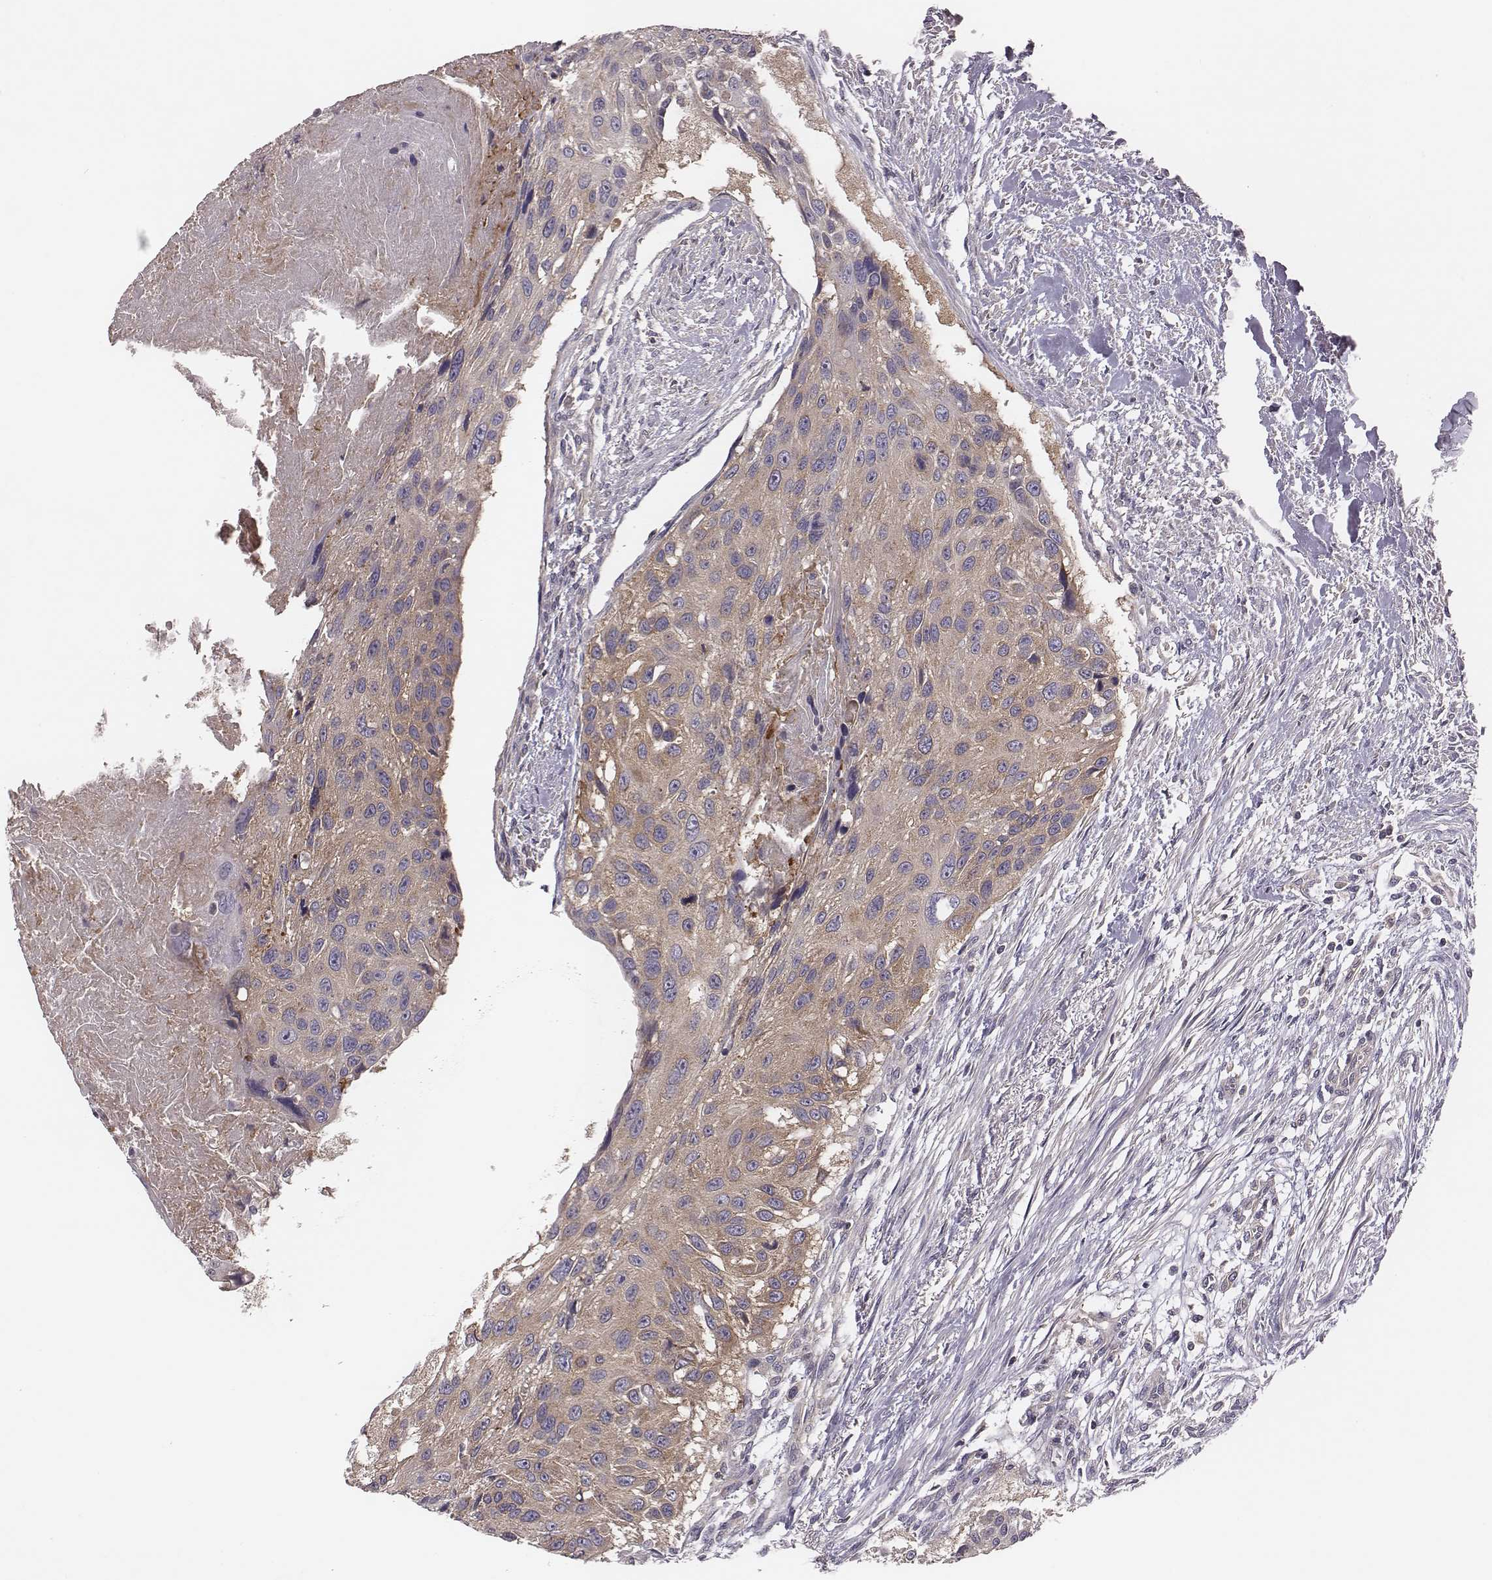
{"staining": {"intensity": "weak", "quantity": "25%-75%", "location": "cytoplasmic/membranous"}, "tissue": "urothelial cancer", "cell_type": "Tumor cells", "image_type": "cancer", "snomed": [{"axis": "morphology", "description": "Urothelial carcinoma, NOS"}, {"axis": "topography", "description": "Urinary bladder"}], "caption": "The immunohistochemical stain labels weak cytoplasmic/membranous expression in tumor cells of urothelial cancer tissue.", "gene": "CAD", "patient": {"sex": "male", "age": 55}}